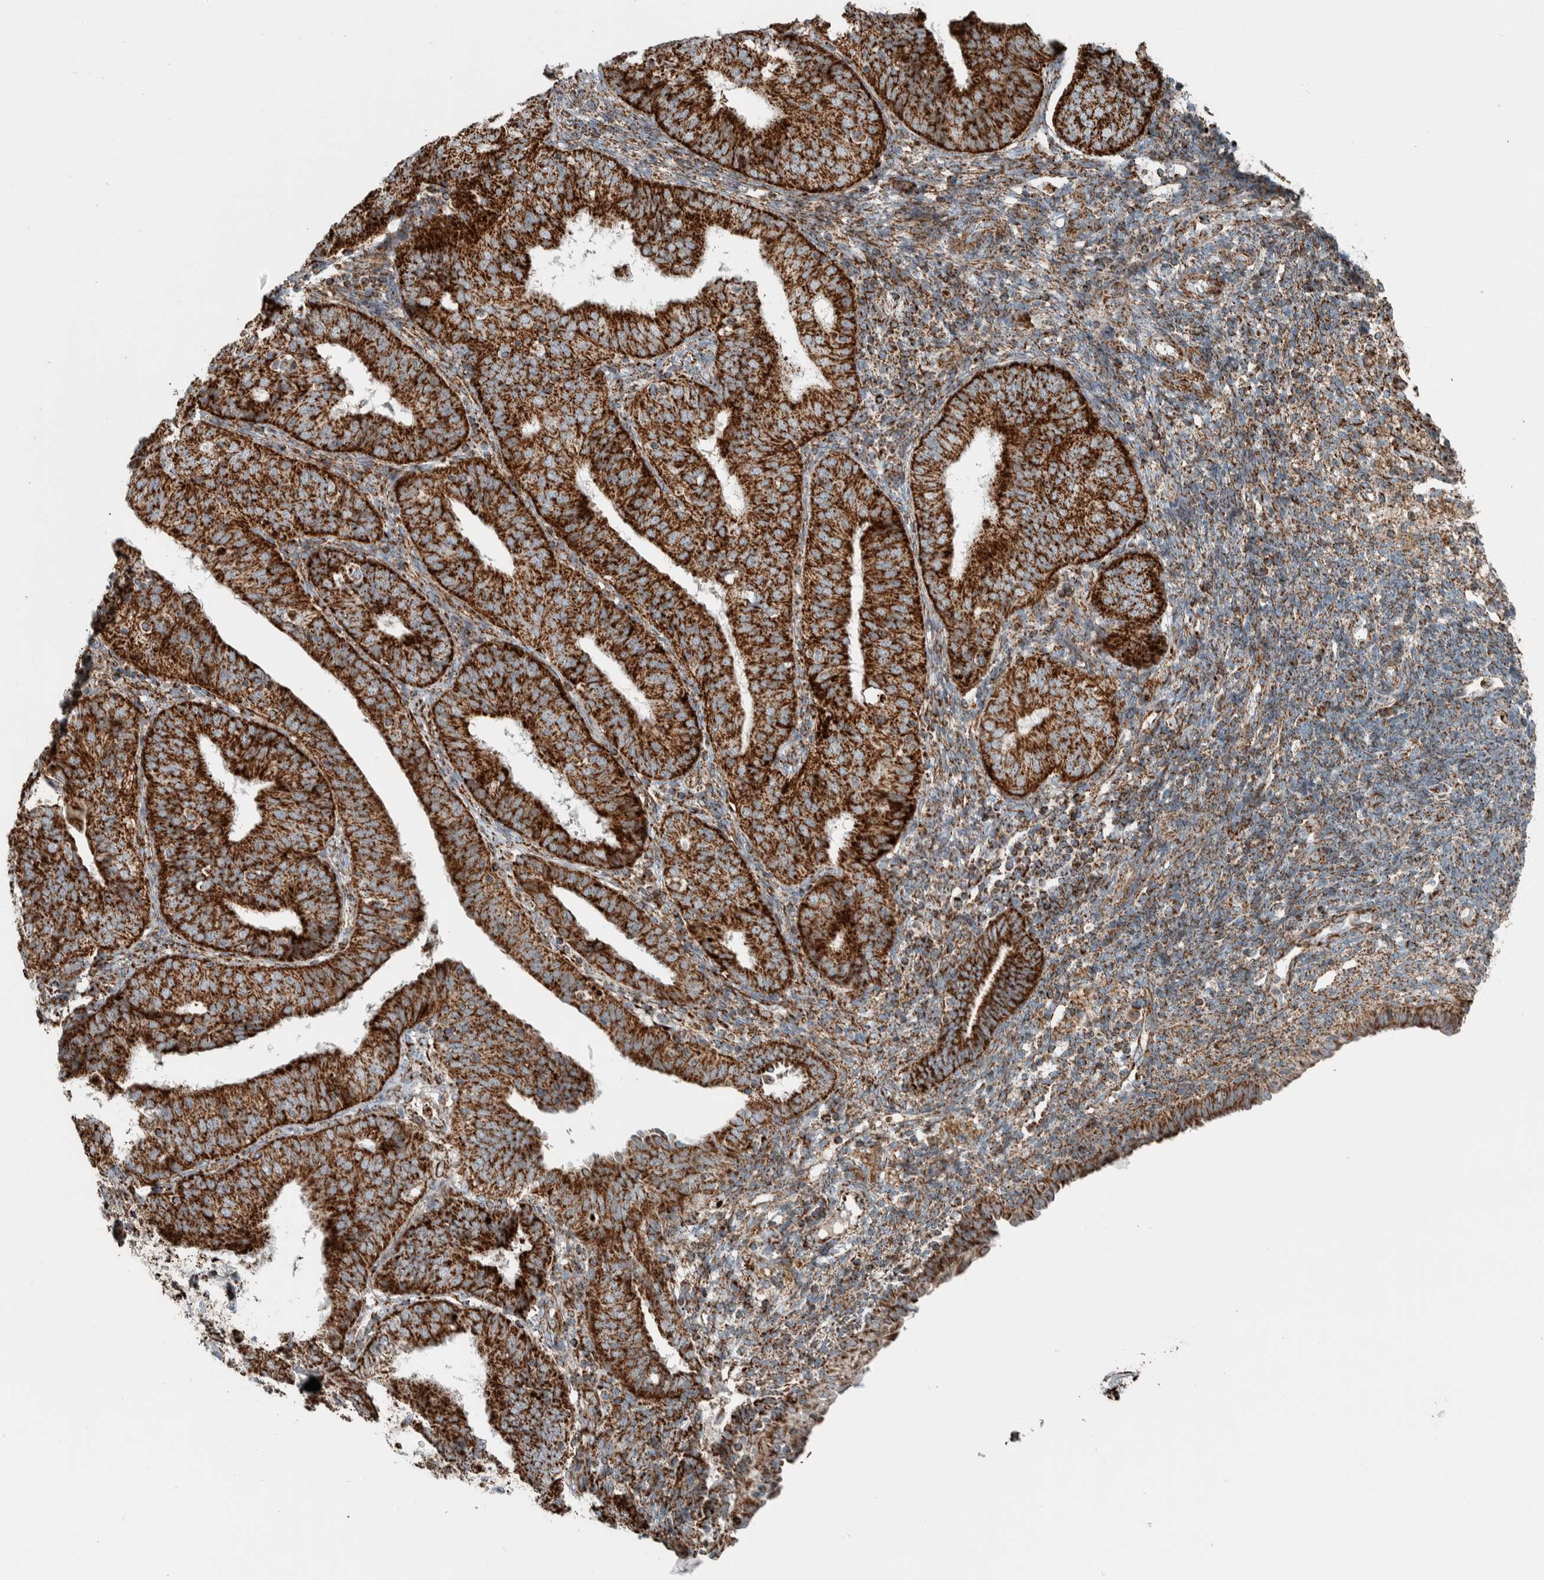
{"staining": {"intensity": "strong", "quantity": ">75%", "location": "cytoplasmic/membranous"}, "tissue": "endometrial cancer", "cell_type": "Tumor cells", "image_type": "cancer", "snomed": [{"axis": "morphology", "description": "Adenocarcinoma, NOS"}, {"axis": "topography", "description": "Endometrium"}], "caption": "This histopathology image reveals endometrial adenocarcinoma stained with immunohistochemistry to label a protein in brown. The cytoplasmic/membranous of tumor cells show strong positivity for the protein. Nuclei are counter-stained blue.", "gene": "CNTROB", "patient": {"sex": "female", "age": 58}}